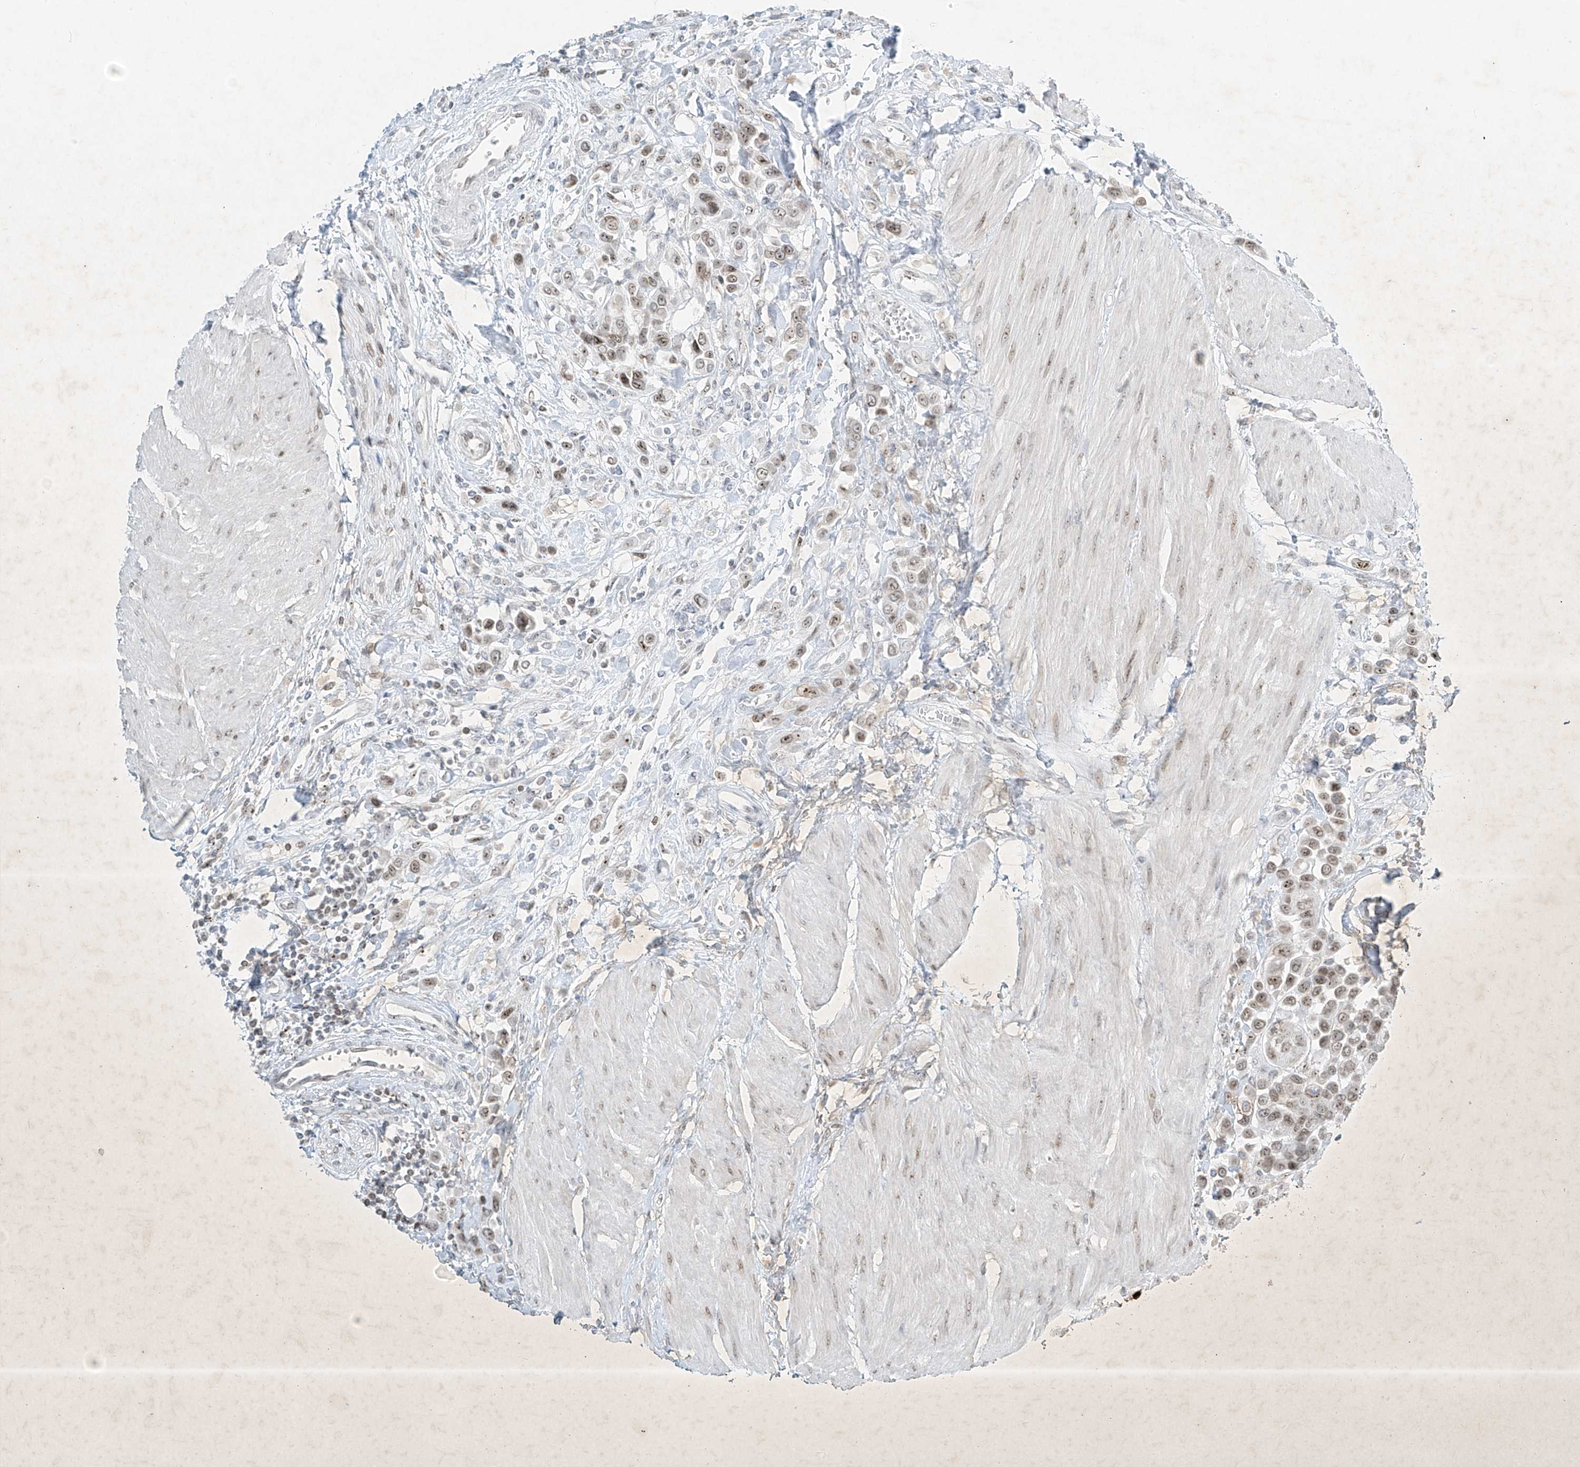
{"staining": {"intensity": "weak", "quantity": "25%-75%", "location": "nuclear"}, "tissue": "urothelial cancer", "cell_type": "Tumor cells", "image_type": "cancer", "snomed": [{"axis": "morphology", "description": "Urothelial carcinoma, High grade"}, {"axis": "topography", "description": "Urinary bladder"}], "caption": "Immunohistochemistry of human high-grade urothelial carcinoma demonstrates low levels of weak nuclear positivity in about 25%-75% of tumor cells. Nuclei are stained in blue.", "gene": "SAMD15", "patient": {"sex": "male", "age": 50}}